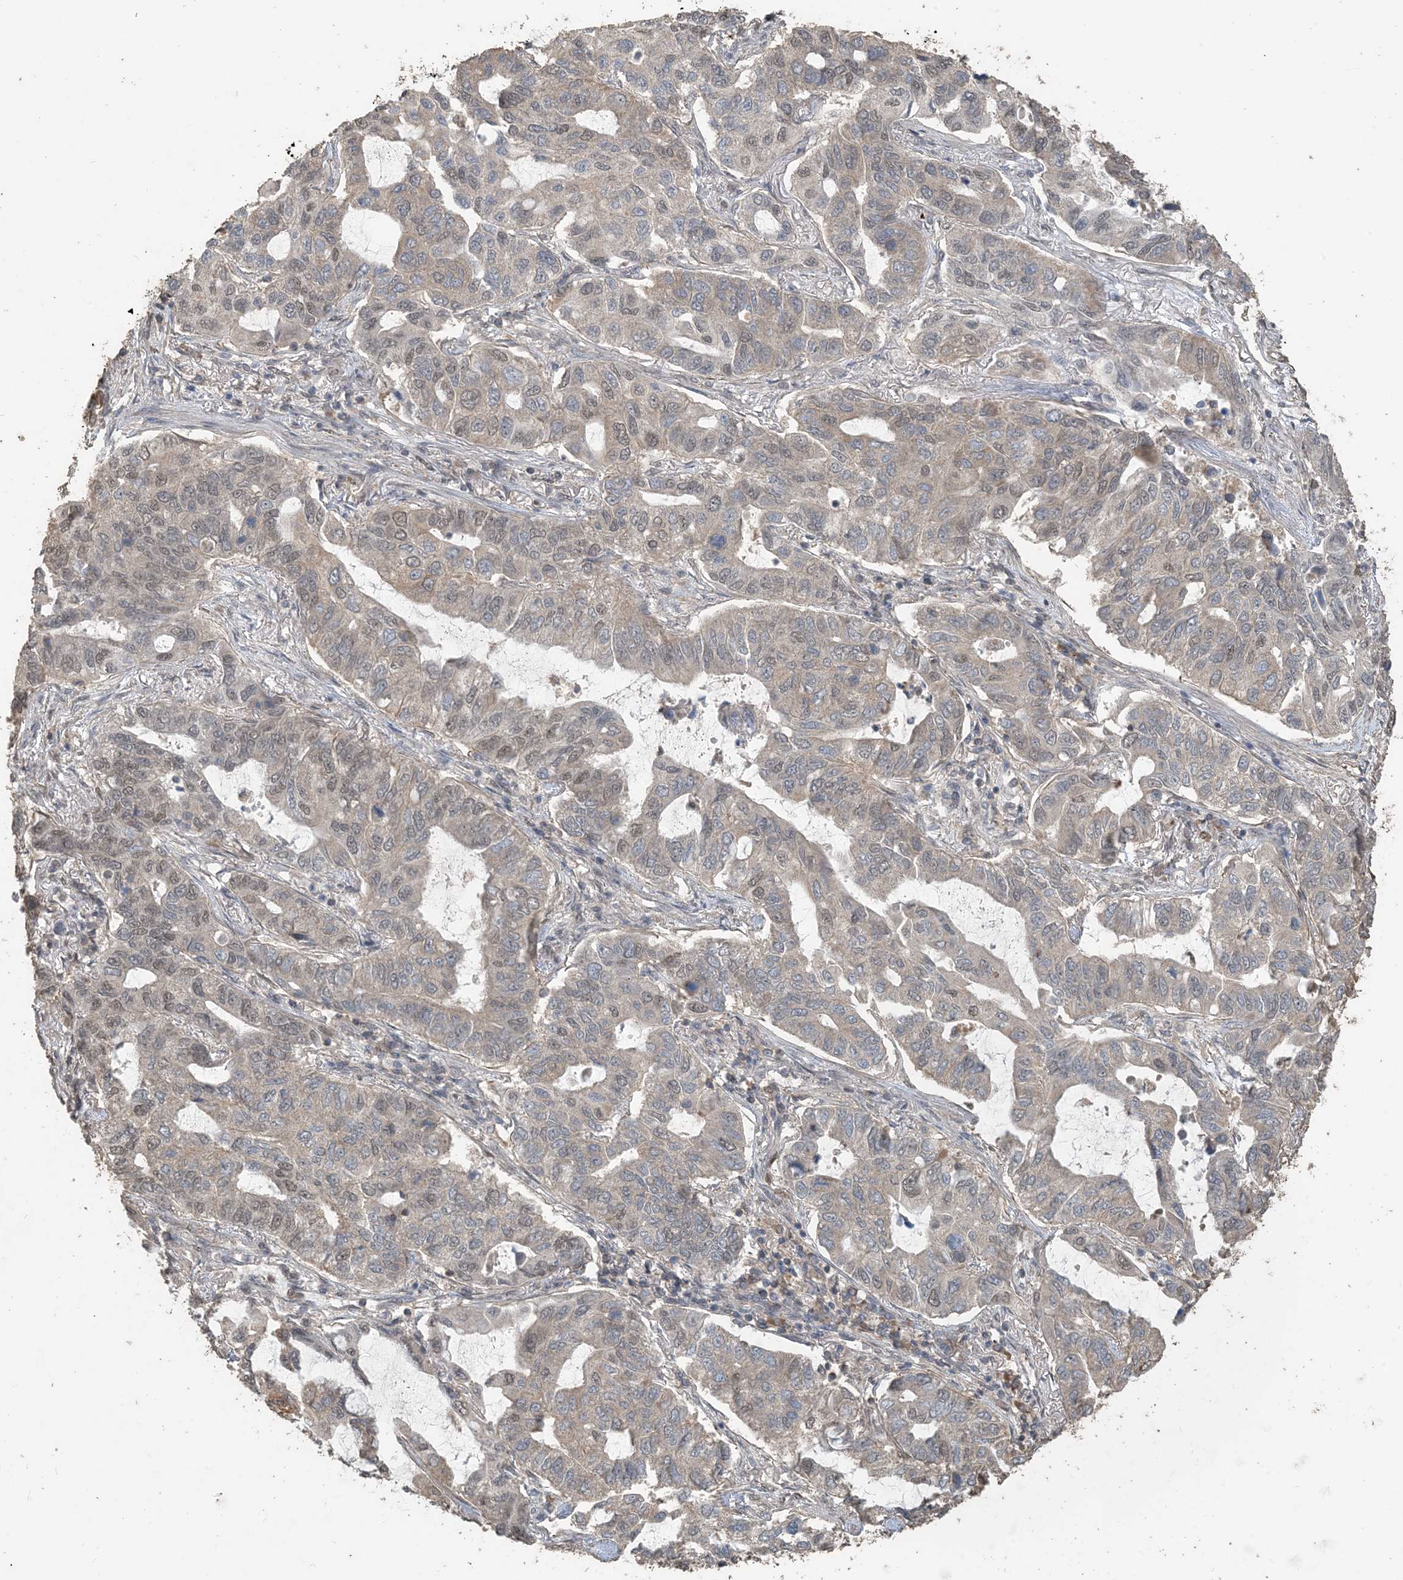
{"staining": {"intensity": "weak", "quantity": "<25%", "location": "nuclear"}, "tissue": "lung cancer", "cell_type": "Tumor cells", "image_type": "cancer", "snomed": [{"axis": "morphology", "description": "Adenocarcinoma, NOS"}, {"axis": "topography", "description": "Lung"}], "caption": "A histopathology image of human adenocarcinoma (lung) is negative for staining in tumor cells. (Stains: DAB (3,3'-diaminobenzidine) immunohistochemistry with hematoxylin counter stain, Microscopy: brightfield microscopy at high magnification).", "gene": "ZC3H12A", "patient": {"sex": "male", "age": 64}}